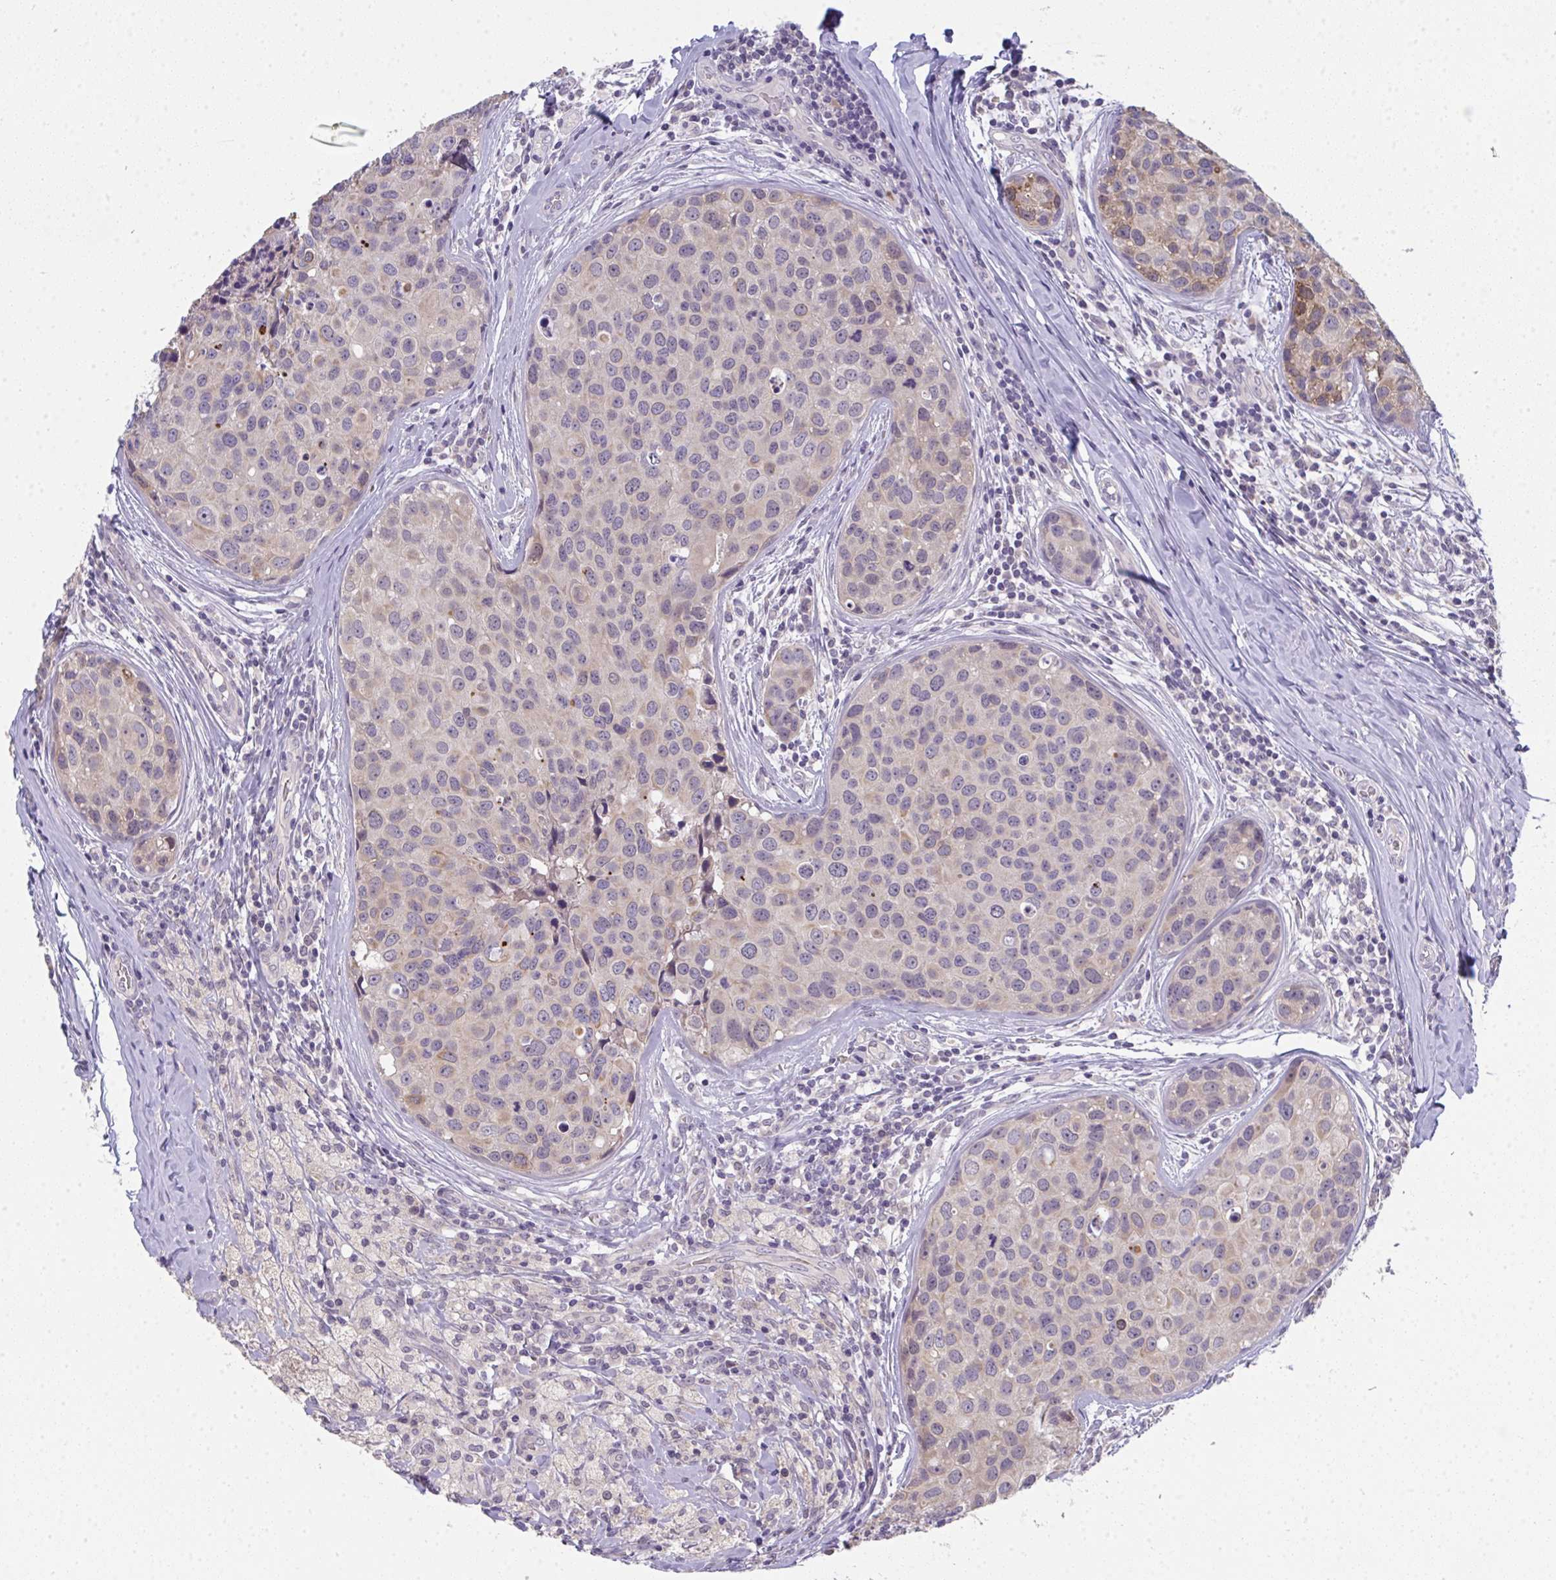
{"staining": {"intensity": "weak", "quantity": "25%-75%", "location": "cytoplasmic/membranous,nuclear"}, "tissue": "breast cancer", "cell_type": "Tumor cells", "image_type": "cancer", "snomed": [{"axis": "morphology", "description": "Duct carcinoma"}, {"axis": "topography", "description": "Breast"}], "caption": "A low amount of weak cytoplasmic/membranous and nuclear staining is seen in about 25%-75% of tumor cells in breast cancer (intraductal carcinoma) tissue.", "gene": "RIOK1", "patient": {"sex": "female", "age": 24}}